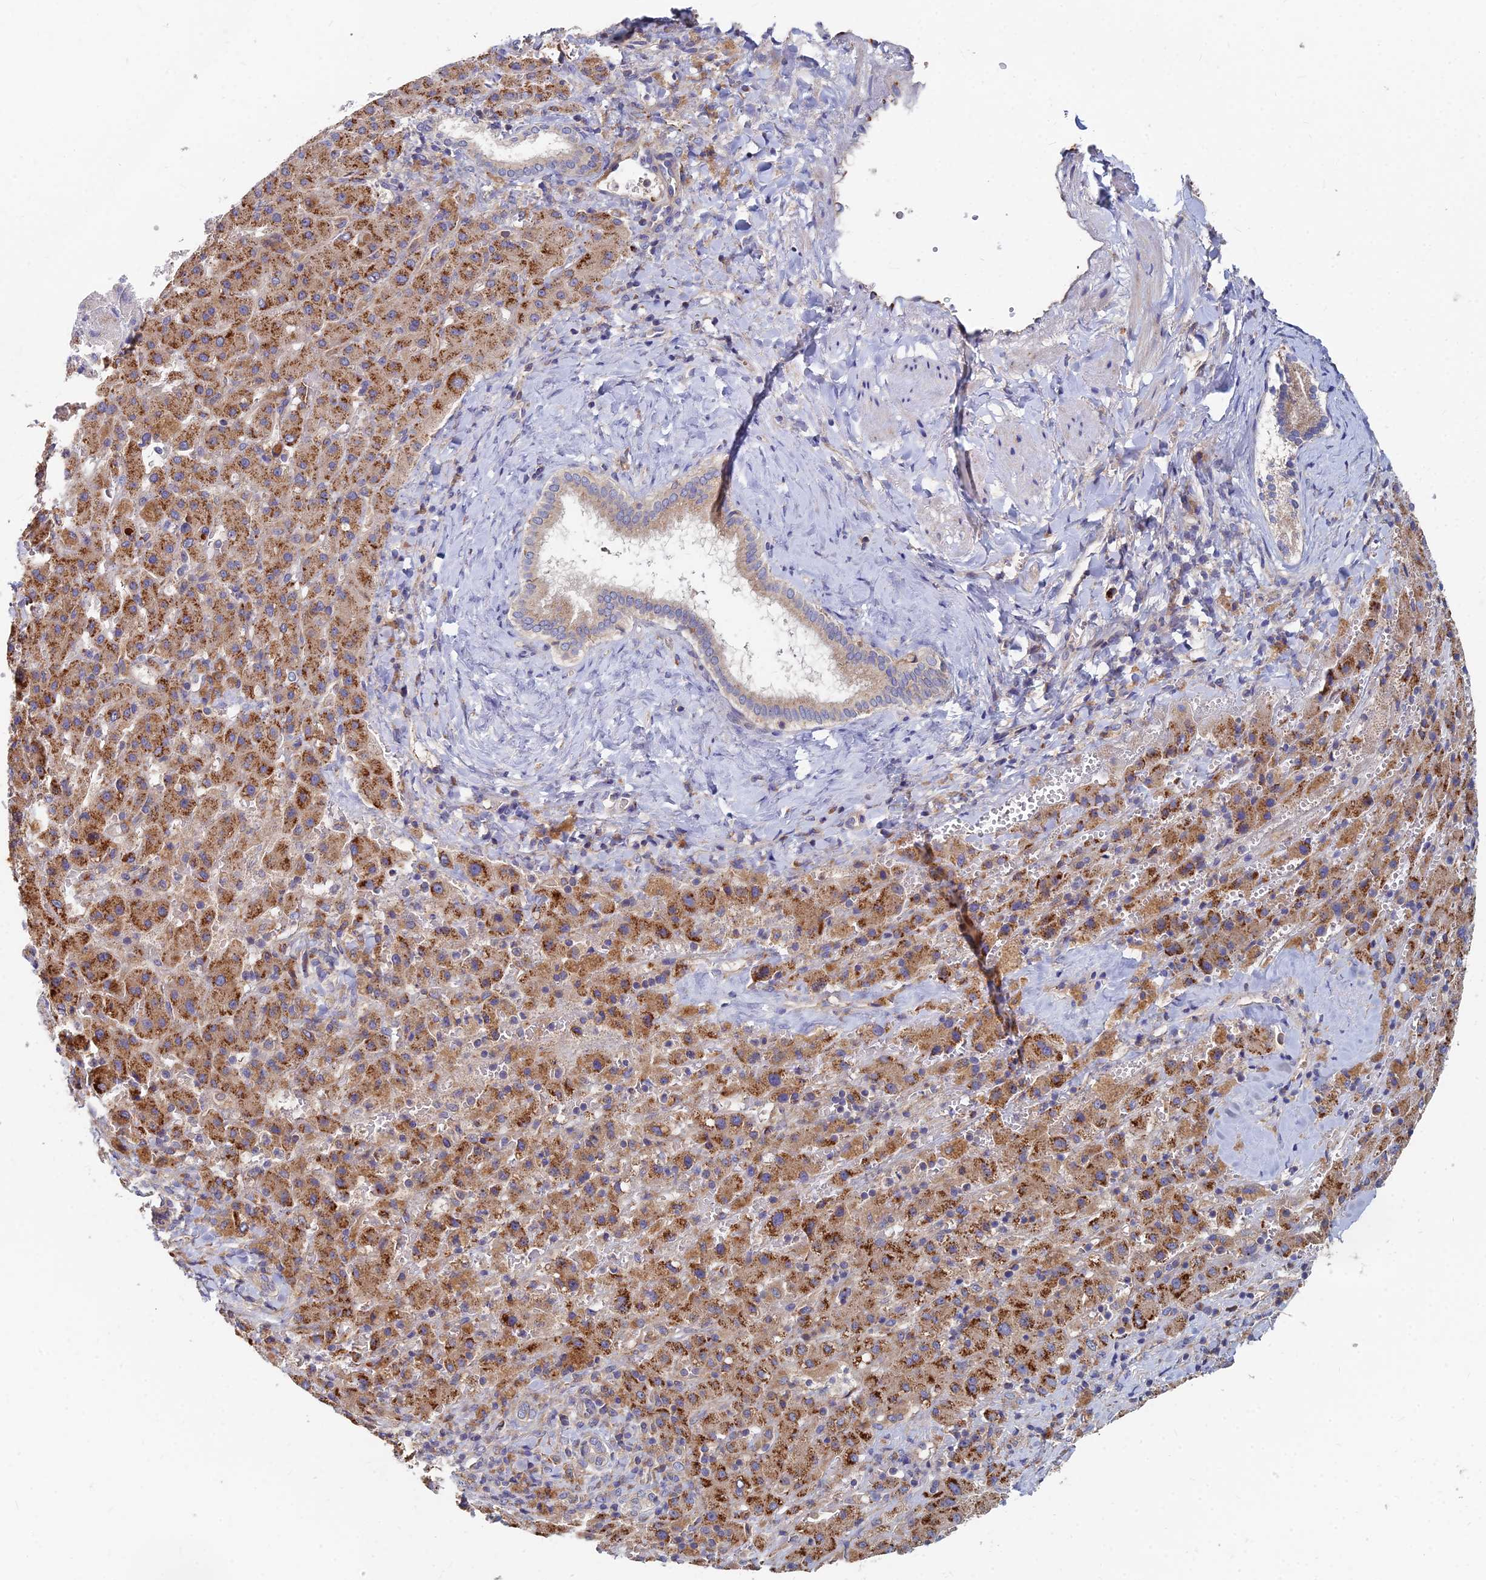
{"staining": {"intensity": "strong", "quantity": ">75%", "location": "cytoplasmic/membranous"}, "tissue": "liver cancer", "cell_type": "Tumor cells", "image_type": "cancer", "snomed": [{"axis": "morphology", "description": "Carcinoma, Hepatocellular, NOS"}, {"axis": "topography", "description": "Liver"}], "caption": "Immunohistochemistry (IHC) image of liver hepatocellular carcinoma stained for a protein (brown), which exhibits high levels of strong cytoplasmic/membranous expression in approximately >75% of tumor cells.", "gene": "CCZ1", "patient": {"sex": "female", "age": 58}}